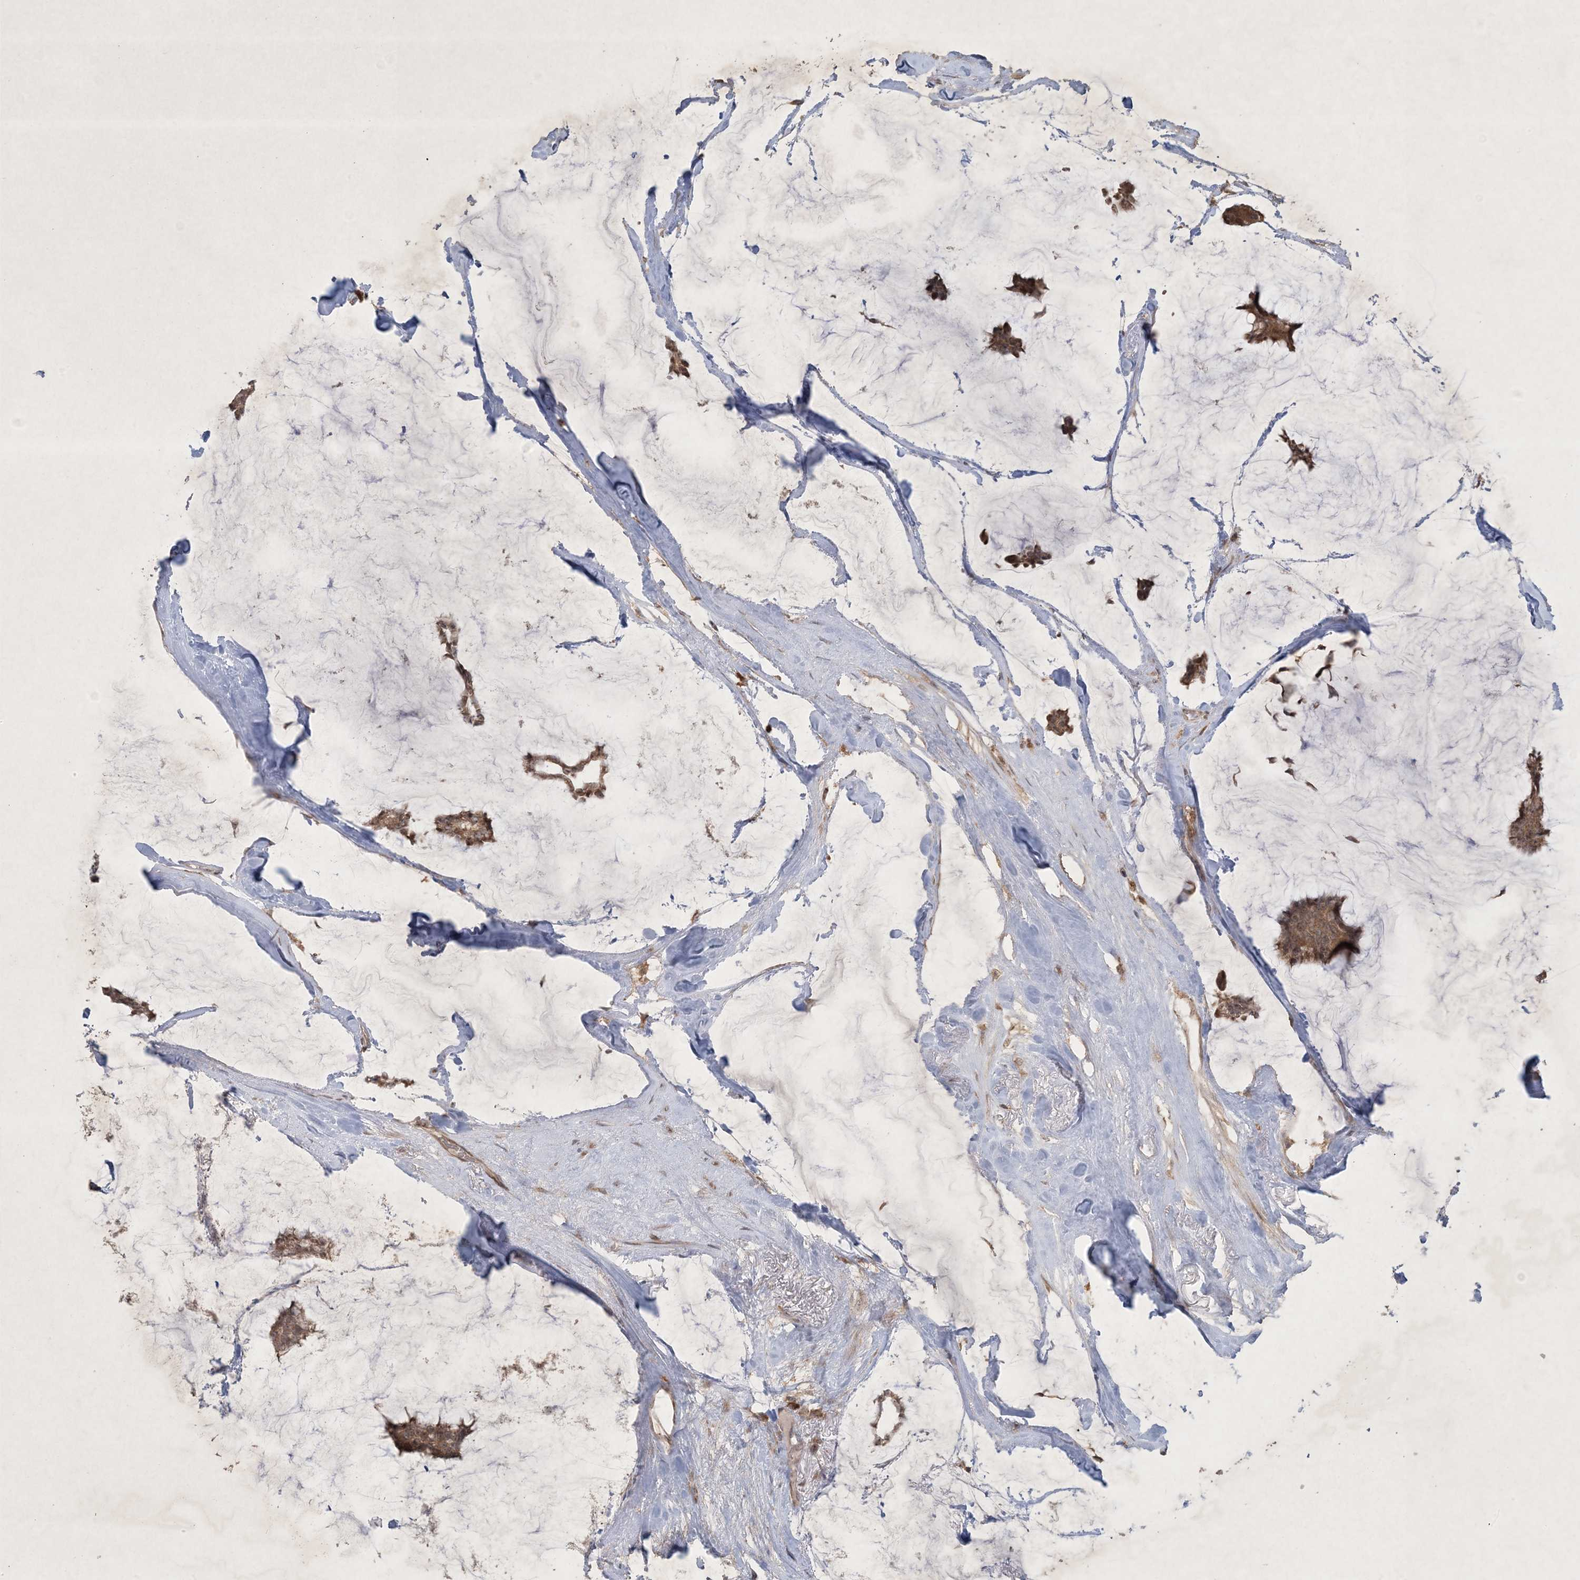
{"staining": {"intensity": "moderate", "quantity": ">75%", "location": "cytoplasmic/membranous,nuclear"}, "tissue": "breast cancer", "cell_type": "Tumor cells", "image_type": "cancer", "snomed": [{"axis": "morphology", "description": "Duct carcinoma"}, {"axis": "topography", "description": "Breast"}], "caption": "Tumor cells demonstrate moderate cytoplasmic/membranous and nuclear expression in about >75% of cells in invasive ductal carcinoma (breast). Nuclei are stained in blue.", "gene": "NRBP2", "patient": {"sex": "female", "age": 93}}